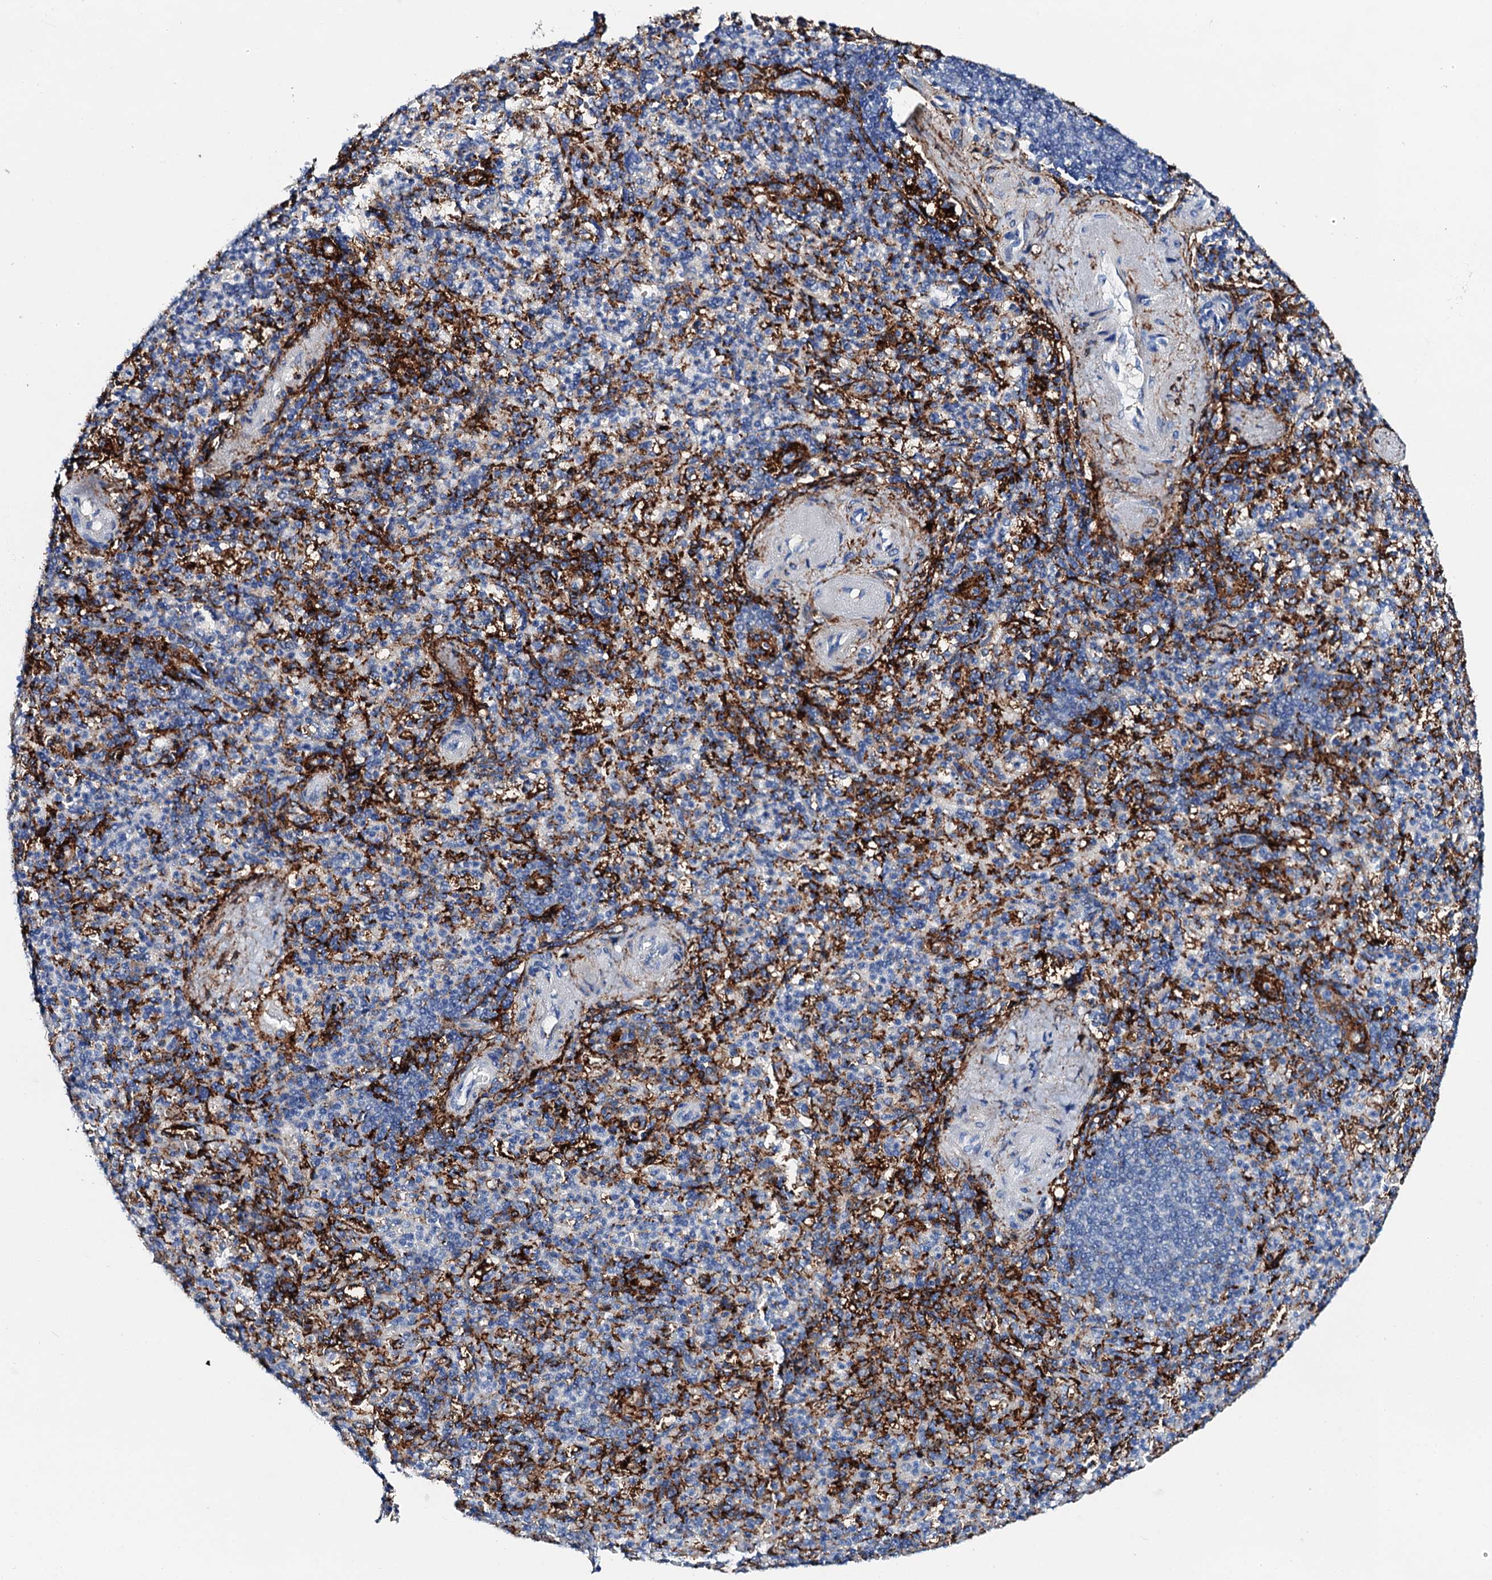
{"staining": {"intensity": "strong", "quantity": "<25%", "location": "cytoplasmic/membranous"}, "tissue": "spleen", "cell_type": "Cells in red pulp", "image_type": "normal", "snomed": [{"axis": "morphology", "description": "Normal tissue, NOS"}, {"axis": "topography", "description": "Spleen"}], "caption": "An image of human spleen stained for a protein shows strong cytoplasmic/membranous brown staining in cells in red pulp. Immunohistochemistry (ihc) stains the protein in brown and the nuclei are stained blue.", "gene": "MED13L", "patient": {"sex": "female", "age": 74}}